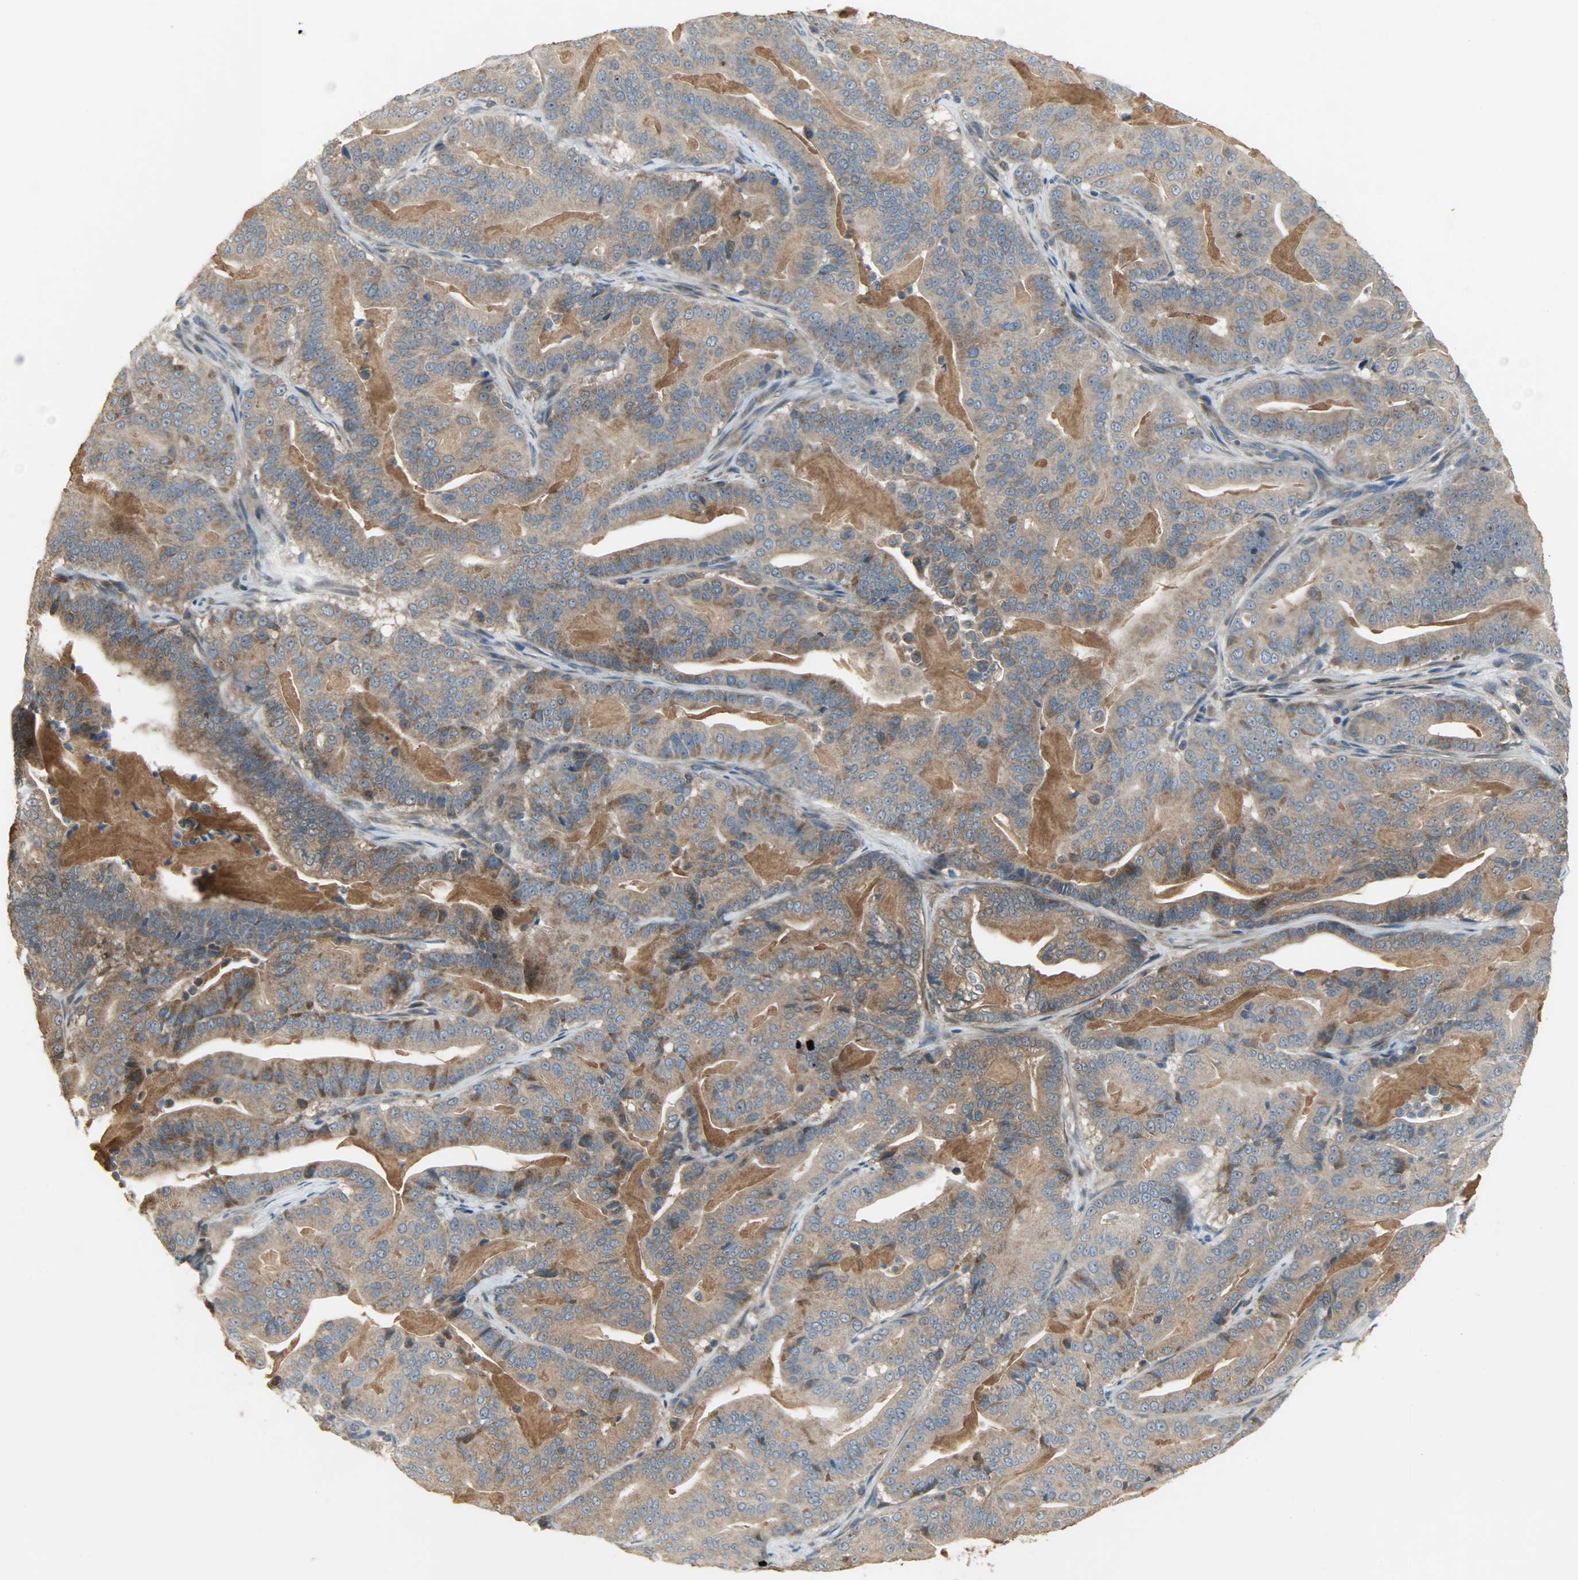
{"staining": {"intensity": "moderate", "quantity": ">75%", "location": "cytoplasmic/membranous"}, "tissue": "pancreatic cancer", "cell_type": "Tumor cells", "image_type": "cancer", "snomed": [{"axis": "morphology", "description": "Adenocarcinoma, NOS"}, {"axis": "topography", "description": "Pancreas"}], "caption": "Pancreatic adenocarcinoma tissue exhibits moderate cytoplasmic/membranous staining in approximately >75% of tumor cells, visualized by immunohistochemistry.", "gene": "AMT", "patient": {"sex": "male", "age": 63}}